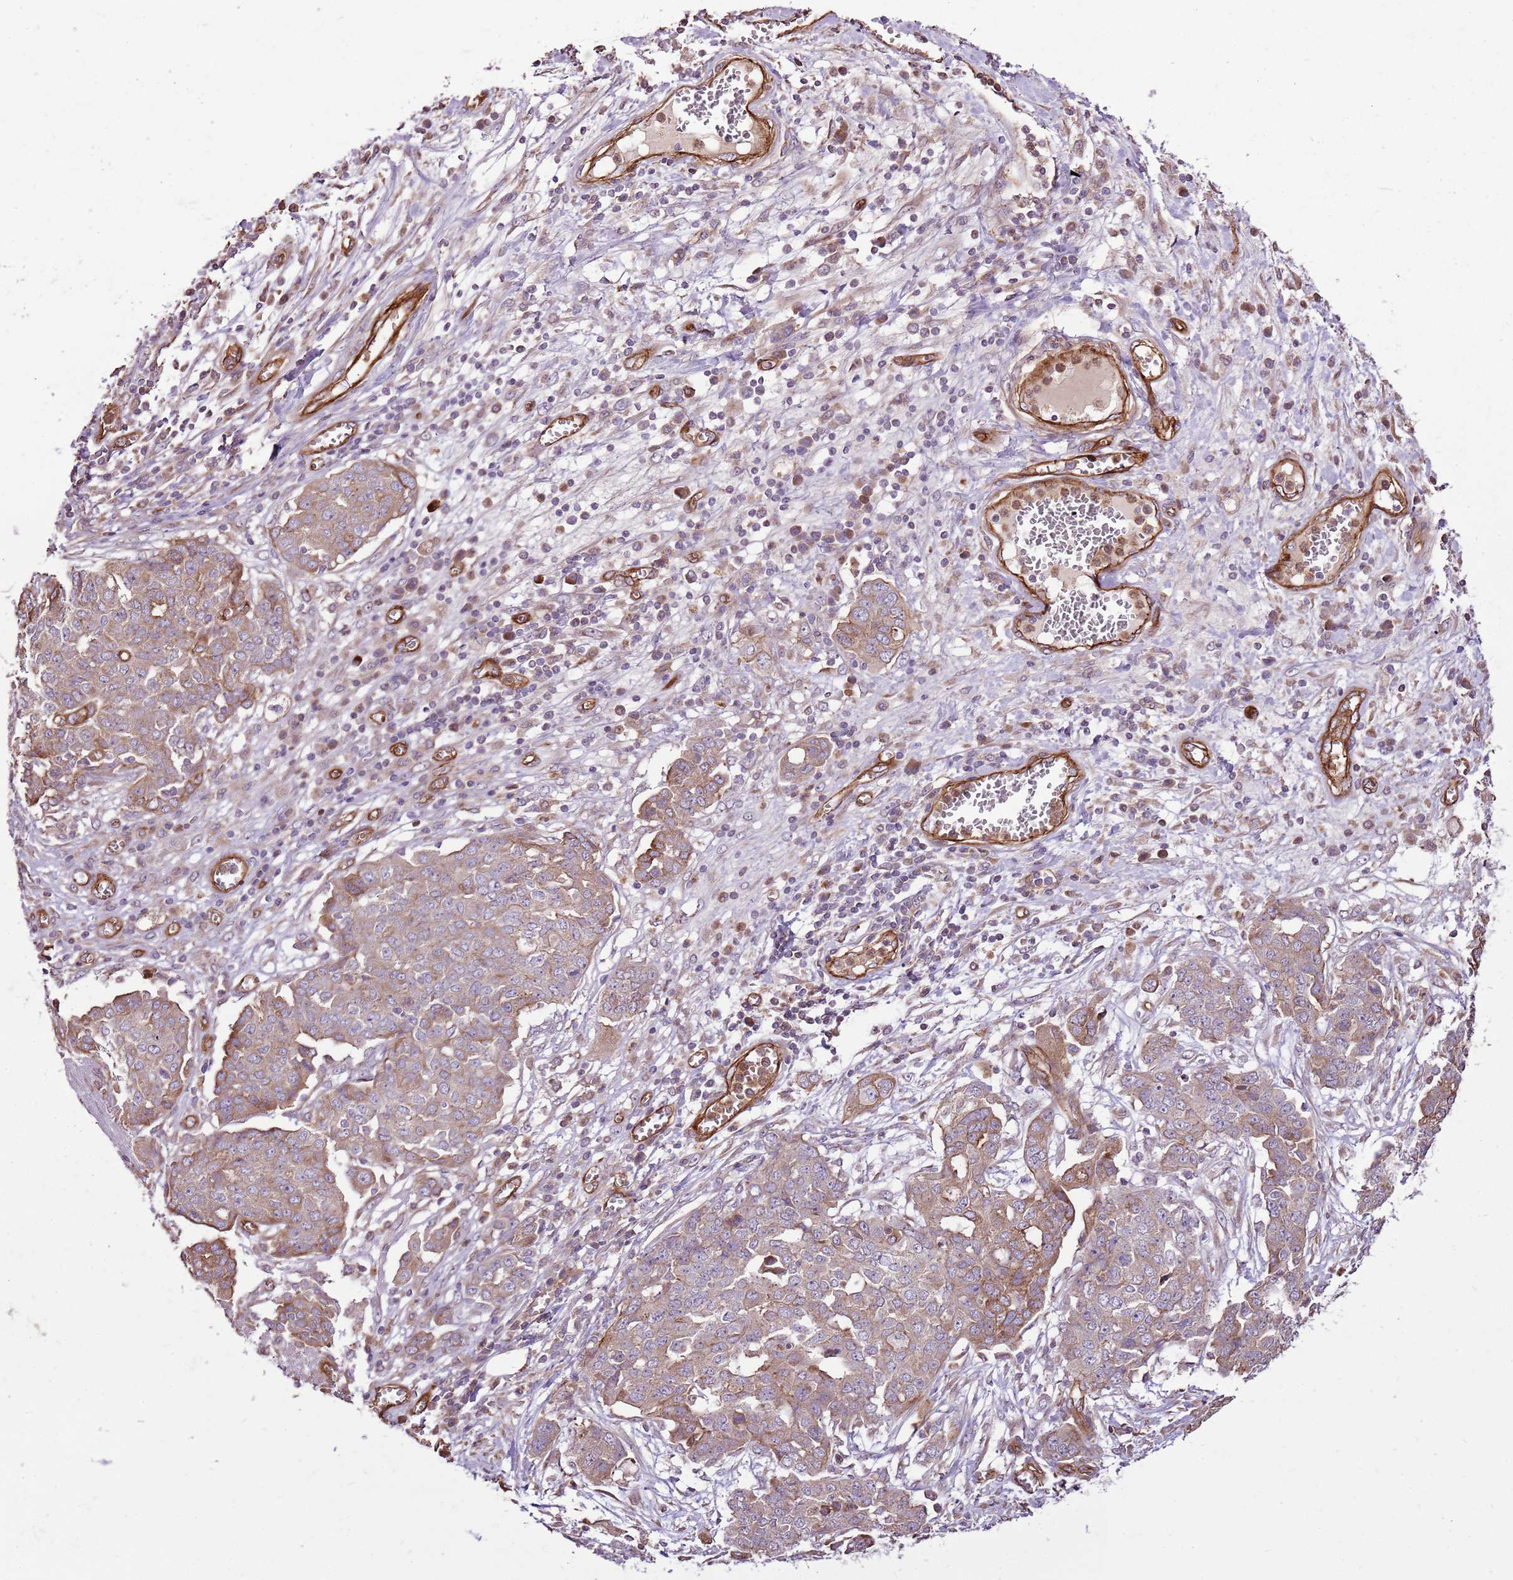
{"staining": {"intensity": "weak", "quantity": ">75%", "location": "cytoplasmic/membranous"}, "tissue": "ovarian cancer", "cell_type": "Tumor cells", "image_type": "cancer", "snomed": [{"axis": "morphology", "description": "Cystadenocarcinoma, serous, NOS"}, {"axis": "topography", "description": "Soft tissue"}, {"axis": "topography", "description": "Ovary"}], "caption": "Immunohistochemical staining of ovarian cancer reveals weak cytoplasmic/membranous protein staining in approximately >75% of tumor cells.", "gene": "ZNF827", "patient": {"sex": "female", "age": 57}}